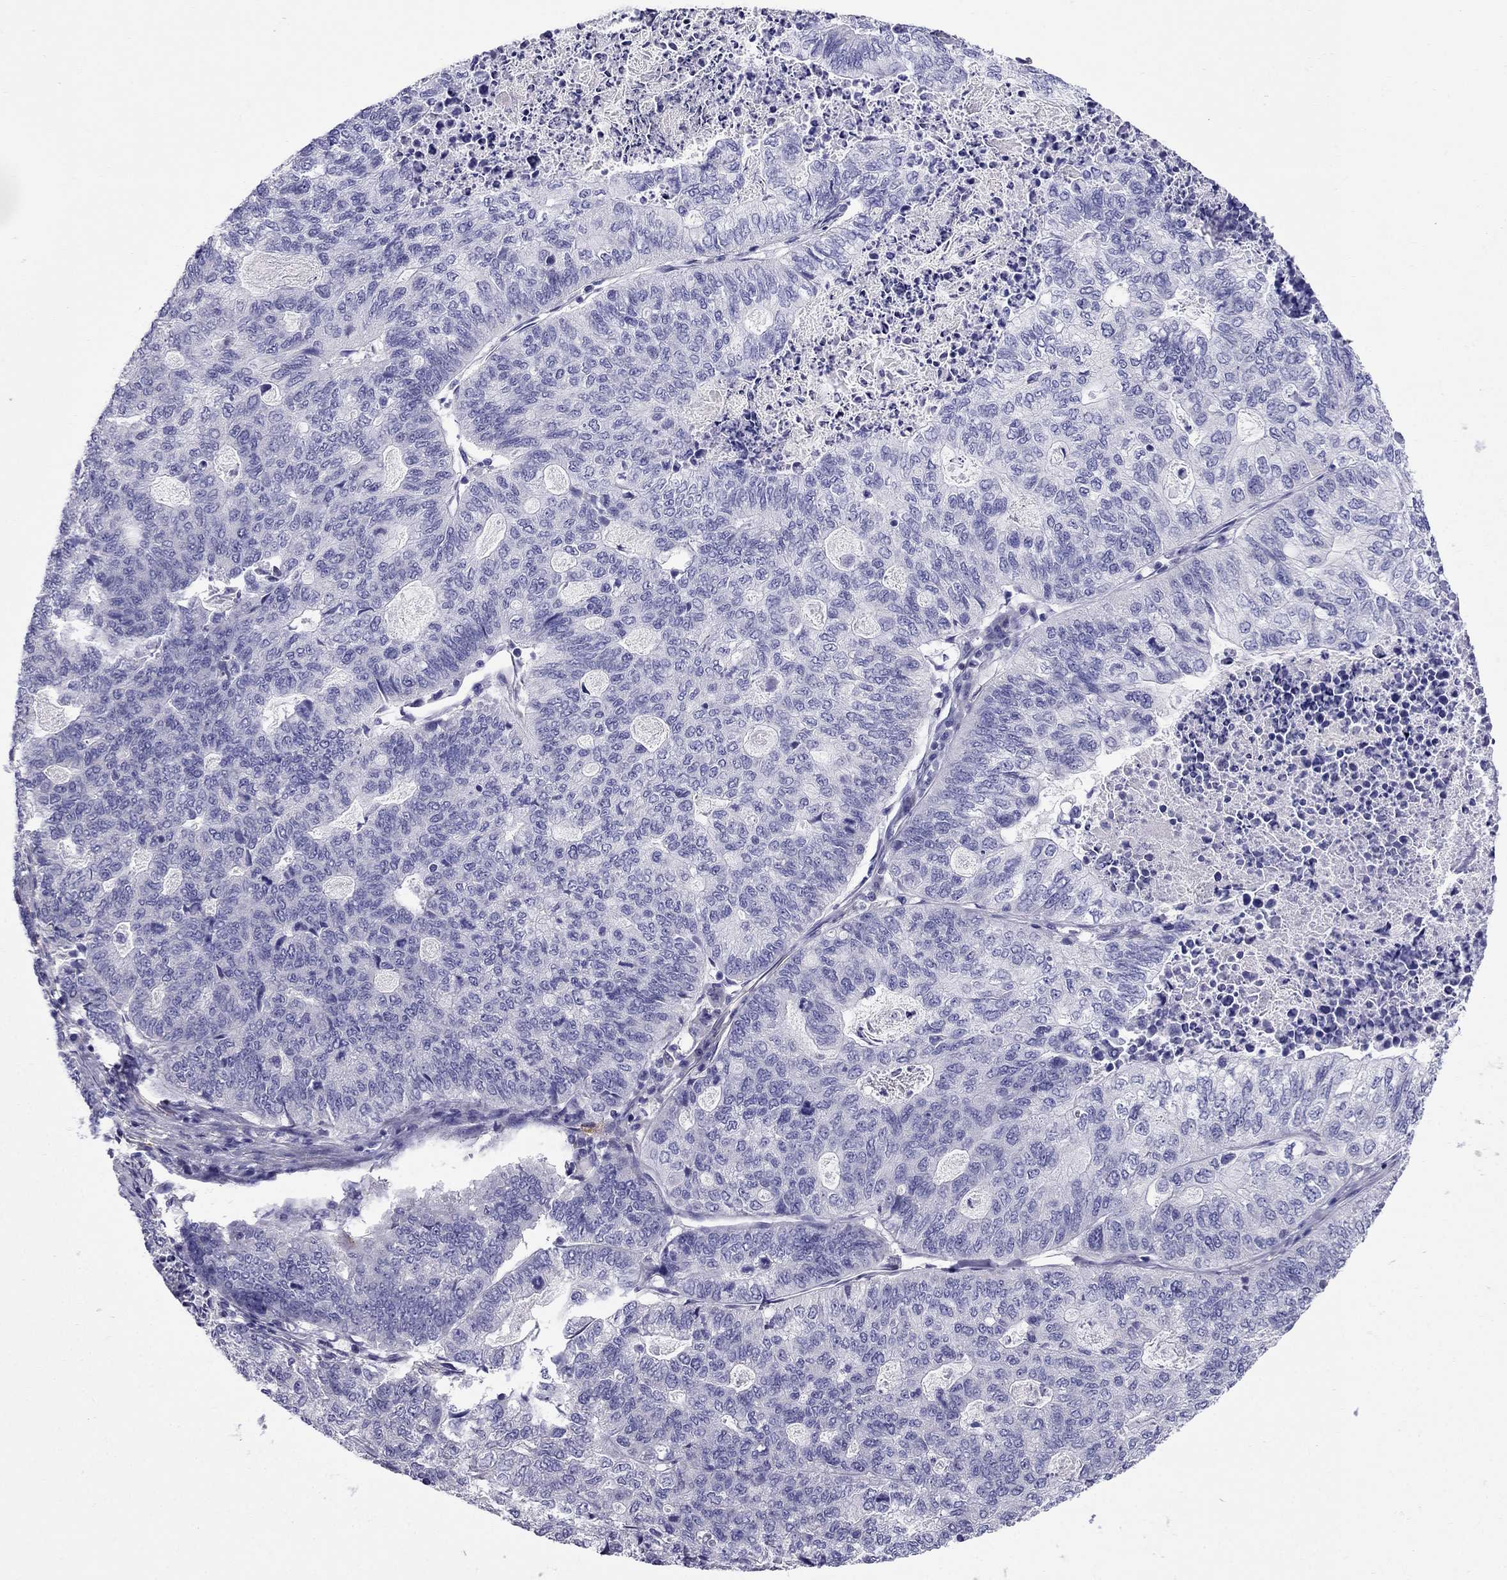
{"staining": {"intensity": "negative", "quantity": "none", "location": "none"}, "tissue": "stomach cancer", "cell_type": "Tumor cells", "image_type": "cancer", "snomed": [{"axis": "morphology", "description": "Adenocarcinoma, NOS"}, {"axis": "topography", "description": "Stomach, upper"}], "caption": "Histopathology image shows no protein staining in tumor cells of adenocarcinoma (stomach) tissue.", "gene": "GPR50", "patient": {"sex": "female", "age": 67}}